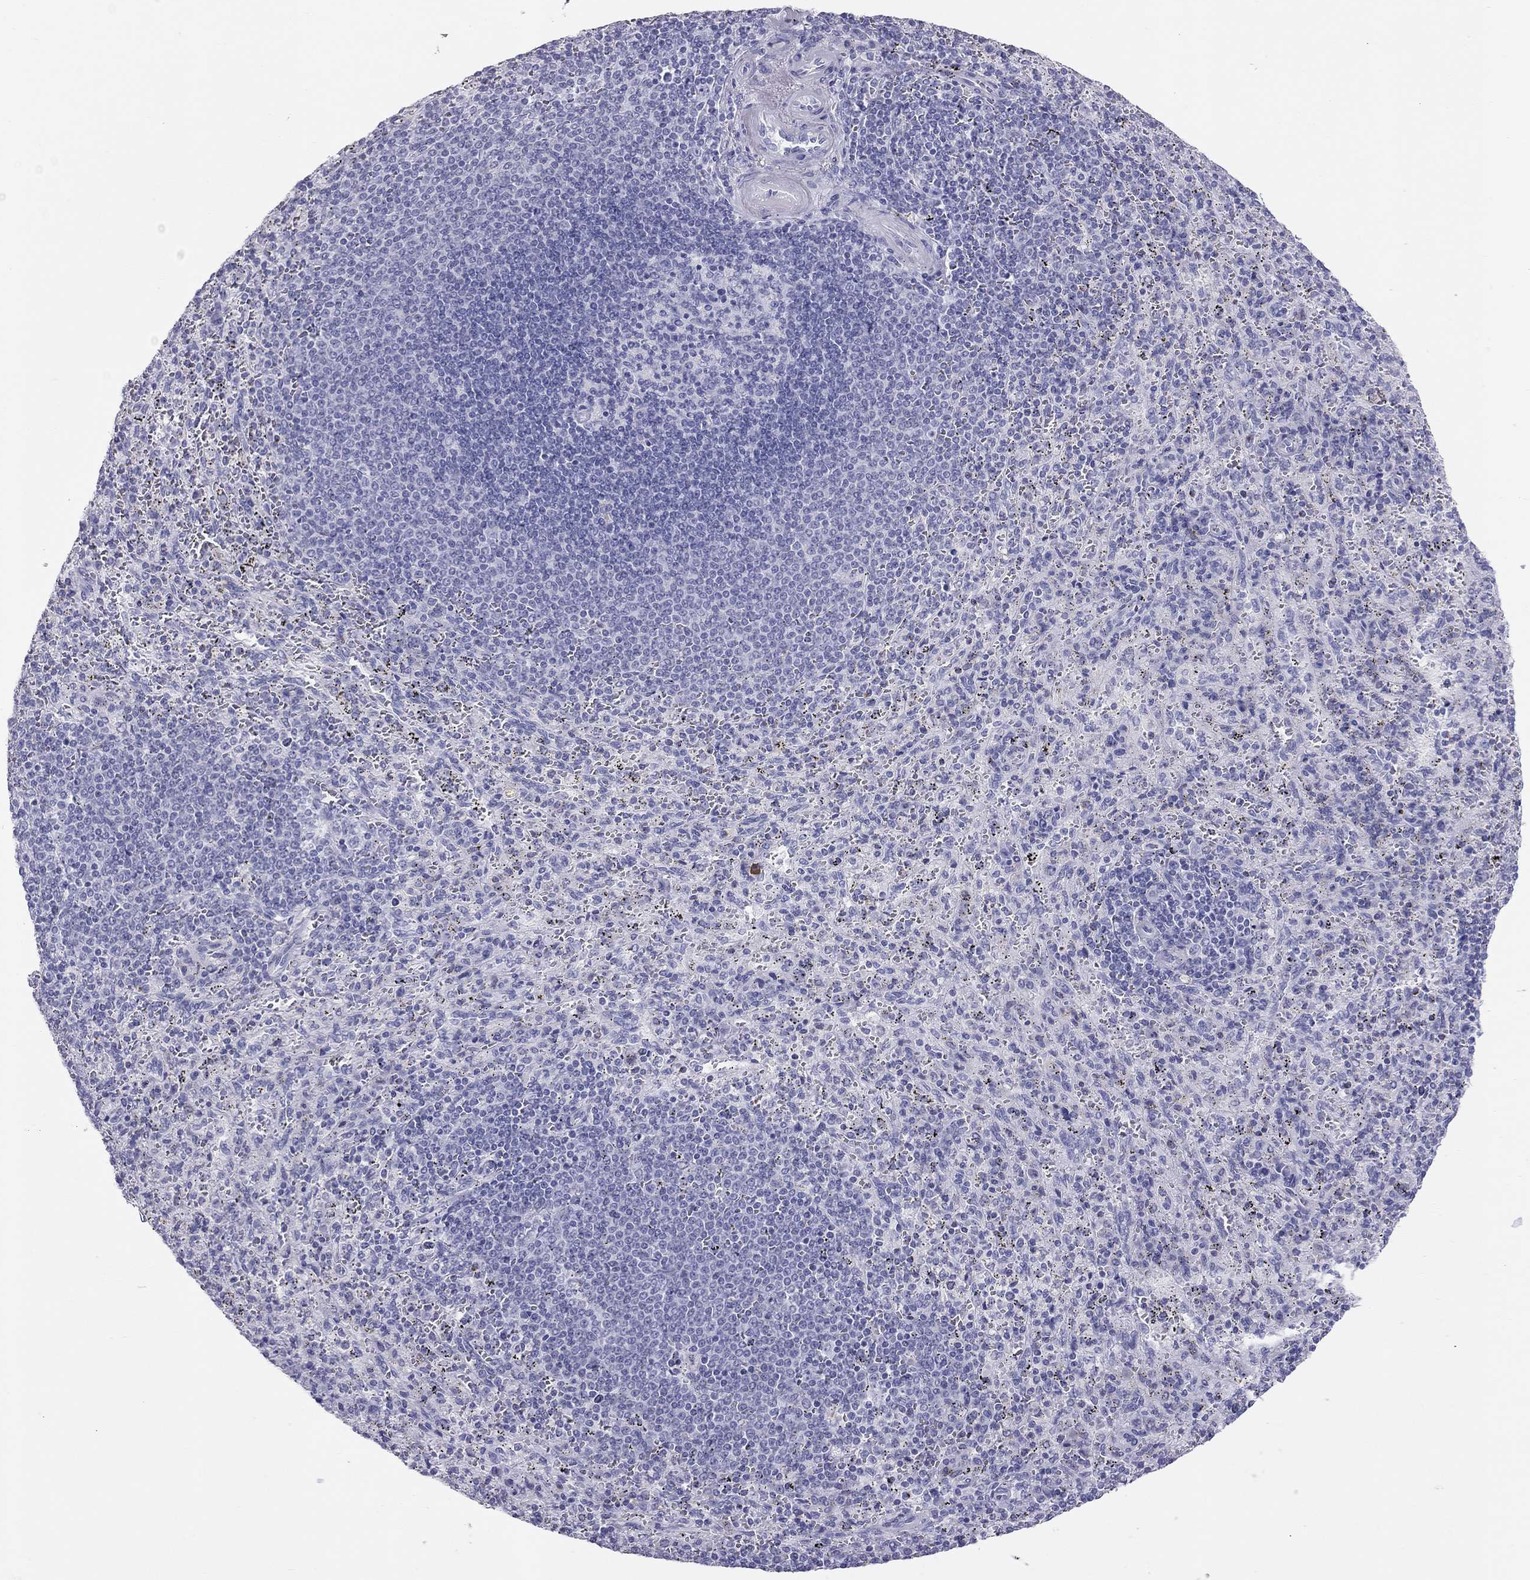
{"staining": {"intensity": "negative", "quantity": "none", "location": "none"}, "tissue": "spleen", "cell_type": "Cells in red pulp", "image_type": "normal", "snomed": [{"axis": "morphology", "description": "Normal tissue, NOS"}, {"axis": "topography", "description": "Spleen"}], "caption": "Immunohistochemistry of unremarkable spleen demonstrates no positivity in cells in red pulp. (DAB (3,3'-diaminobenzidine) immunohistochemistry (IHC) with hematoxylin counter stain).", "gene": "TRPM3", "patient": {"sex": "male", "age": 57}}